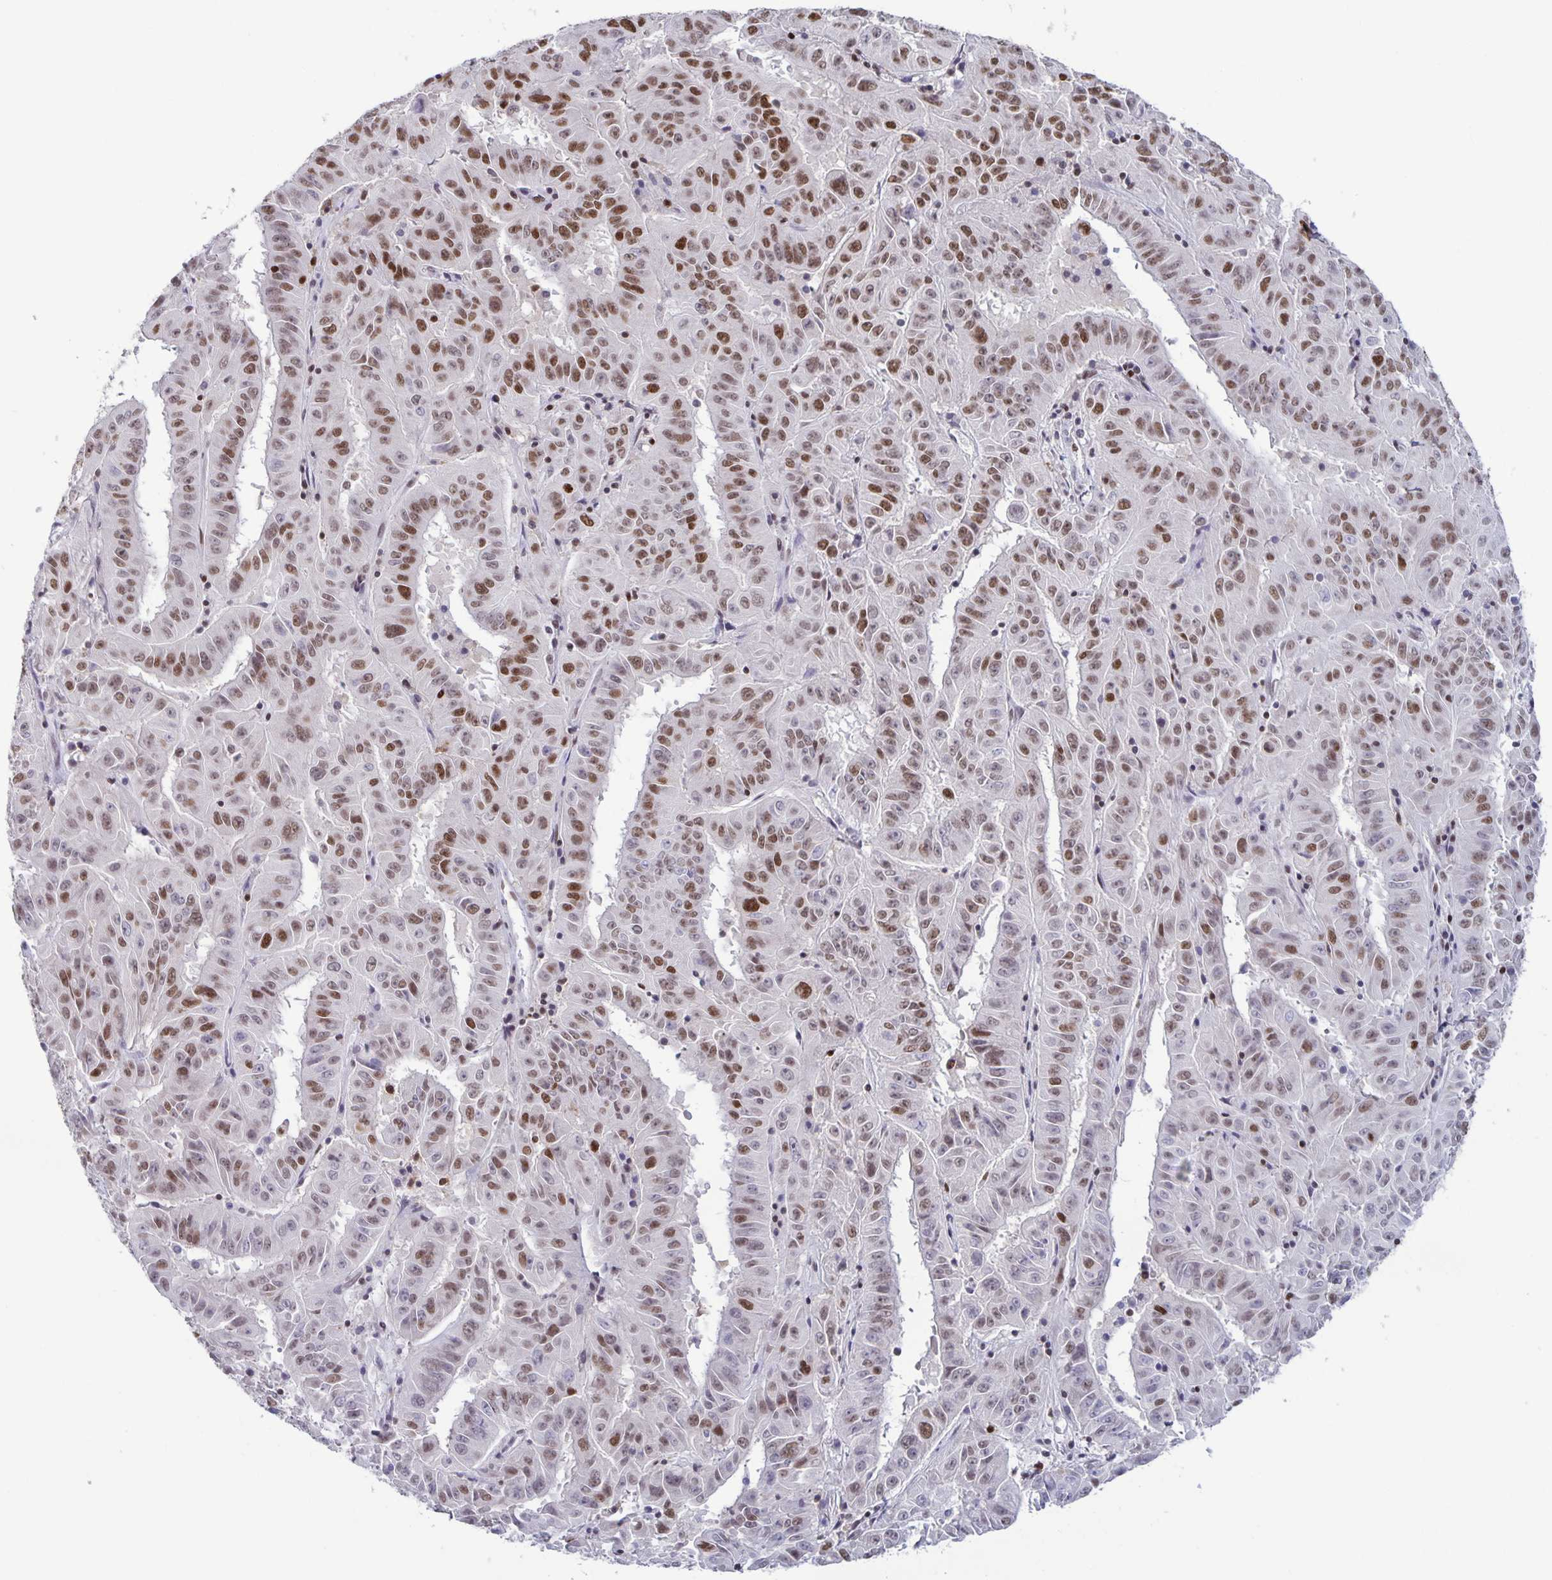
{"staining": {"intensity": "moderate", "quantity": "25%-75%", "location": "nuclear"}, "tissue": "pancreatic cancer", "cell_type": "Tumor cells", "image_type": "cancer", "snomed": [{"axis": "morphology", "description": "Adenocarcinoma, NOS"}, {"axis": "topography", "description": "Pancreas"}], "caption": "The photomicrograph exhibits immunohistochemical staining of pancreatic cancer (adenocarcinoma). There is moderate nuclear expression is appreciated in about 25%-75% of tumor cells.", "gene": "JUND", "patient": {"sex": "male", "age": 63}}